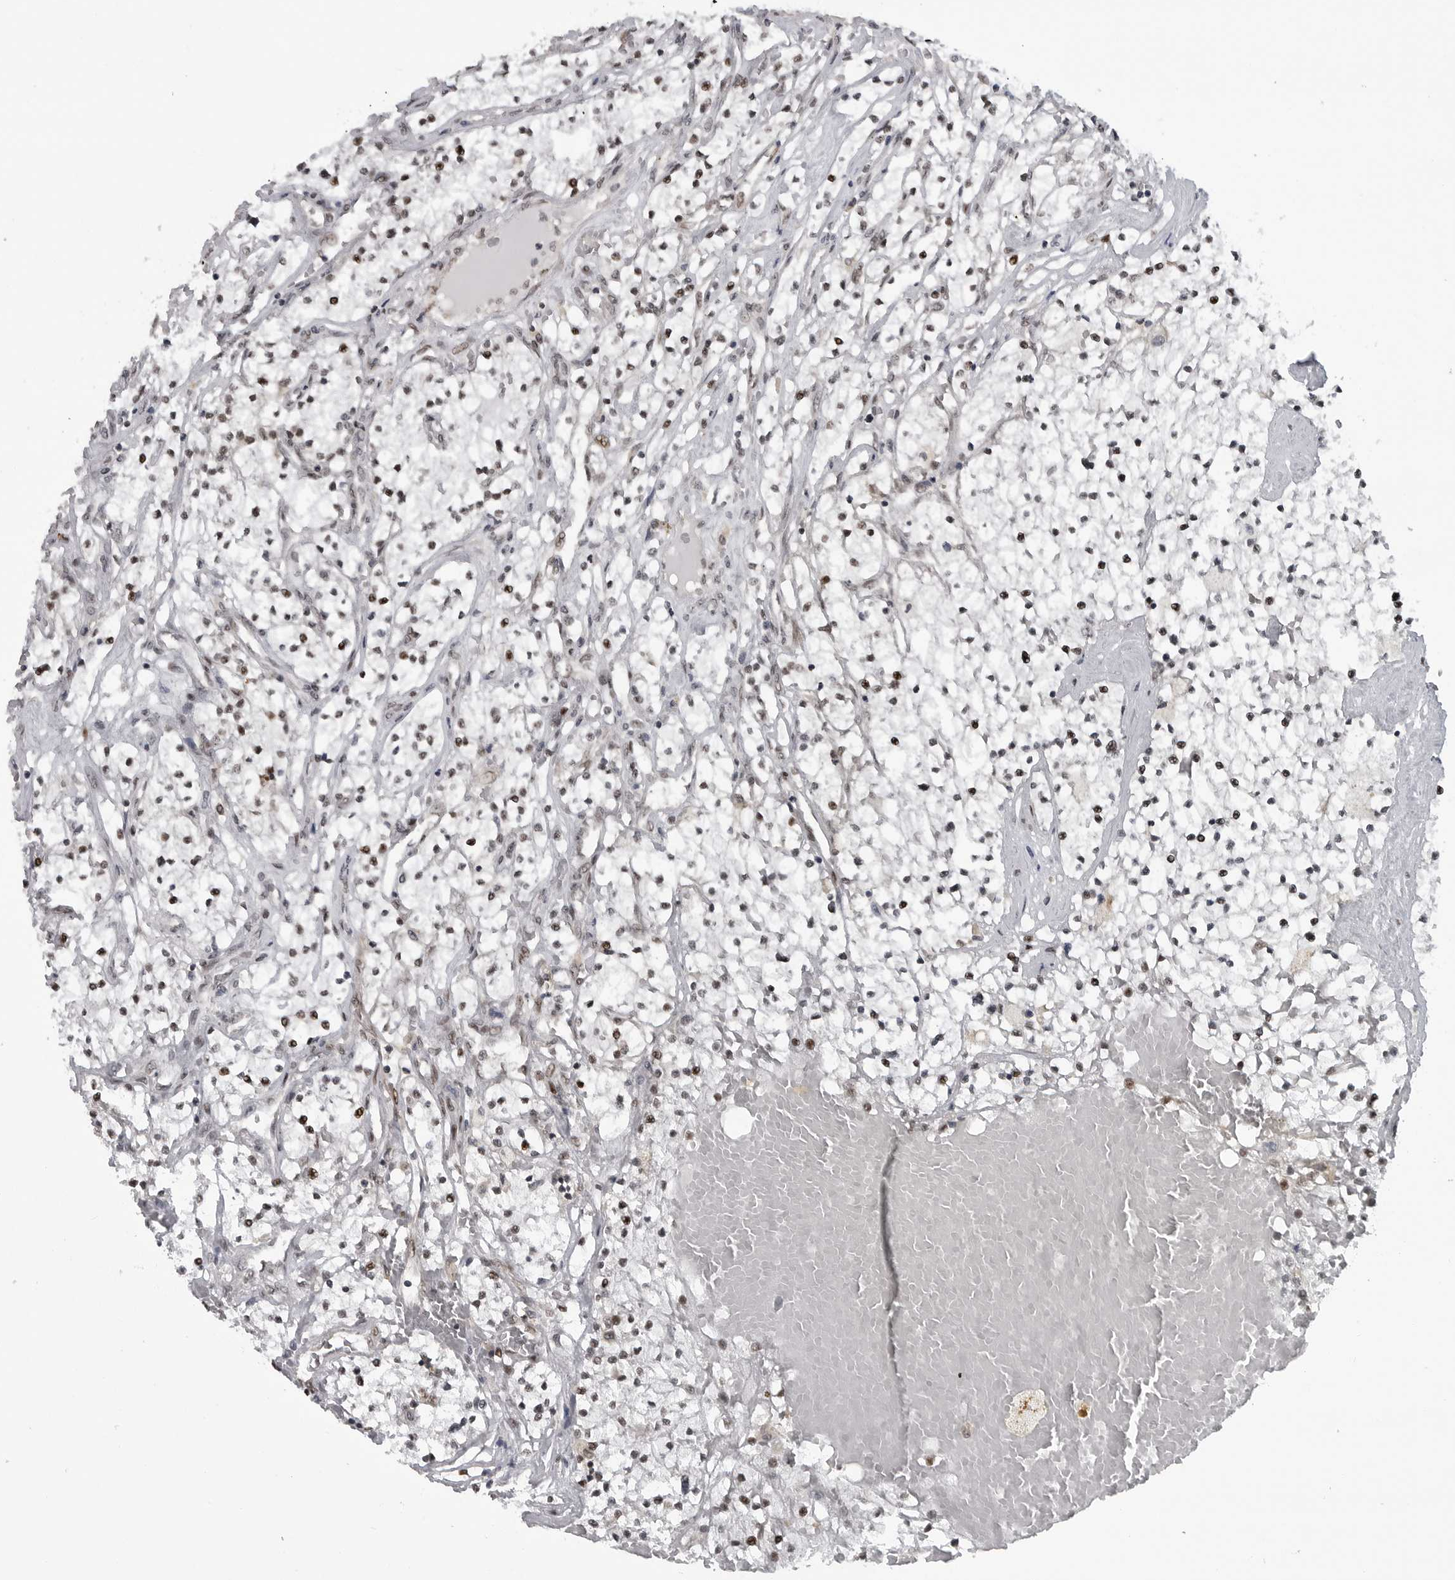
{"staining": {"intensity": "moderate", "quantity": ">75%", "location": "nuclear"}, "tissue": "renal cancer", "cell_type": "Tumor cells", "image_type": "cancer", "snomed": [{"axis": "morphology", "description": "Normal tissue, NOS"}, {"axis": "morphology", "description": "Adenocarcinoma, NOS"}, {"axis": "topography", "description": "Kidney"}], "caption": "The histopathology image shows staining of renal cancer (adenocarcinoma), revealing moderate nuclear protein positivity (brown color) within tumor cells.", "gene": "C8orf58", "patient": {"sex": "male", "age": 68}}